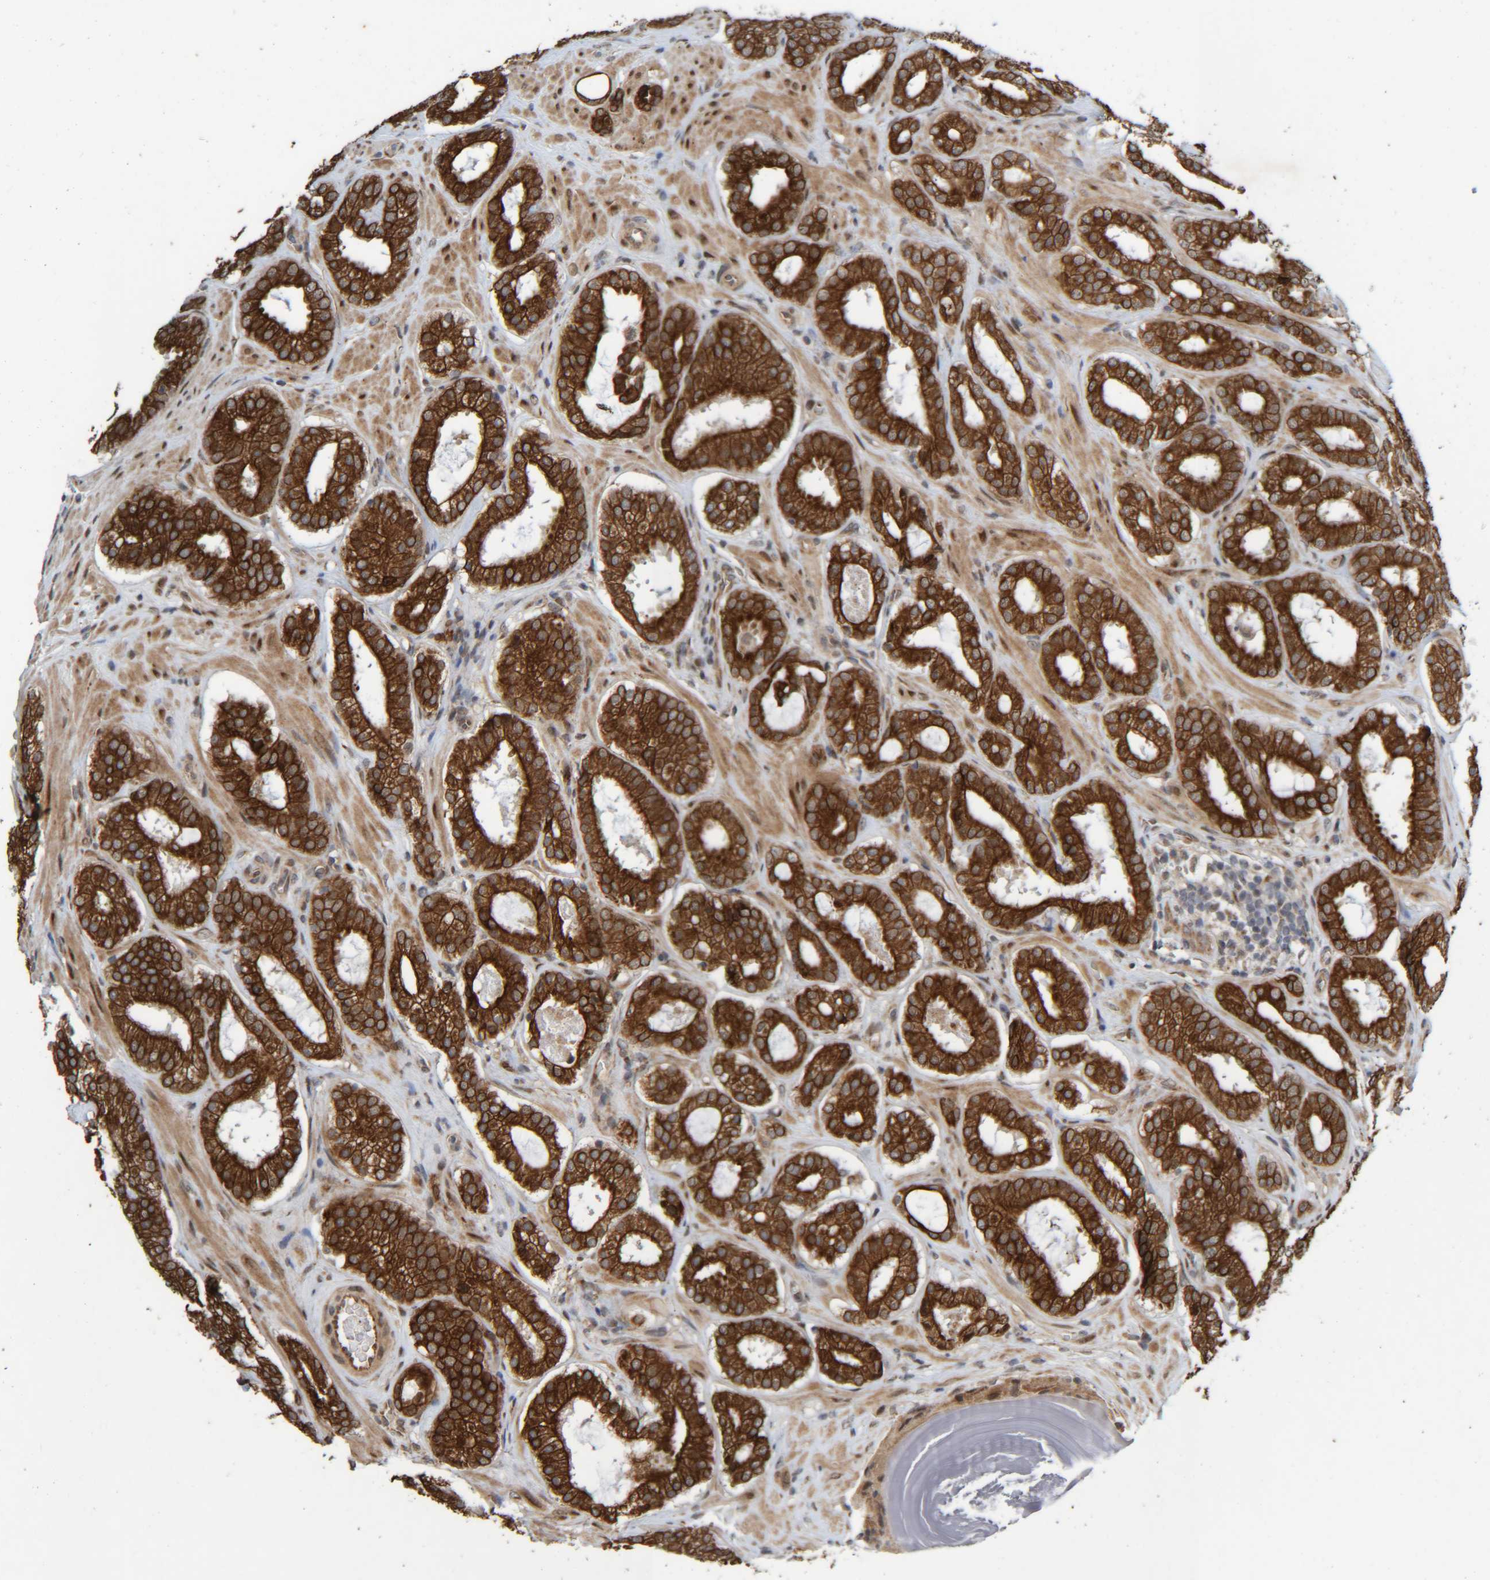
{"staining": {"intensity": "strong", "quantity": ">75%", "location": "cytoplasmic/membranous"}, "tissue": "prostate cancer", "cell_type": "Tumor cells", "image_type": "cancer", "snomed": [{"axis": "morphology", "description": "Adenocarcinoma, Low grade"}, {"axis": "topography", "description": "Prostate"}], "caption": "A histopathology image showing strong cytoplasmic/membranous expression in about >75% of tumor cells in adenocarcinoma (low-grade) (prostate), as visualized by brown immunohistochemical staining.", "gene": "CCDC57", "patient": {"sex": "male", "age": 69}}